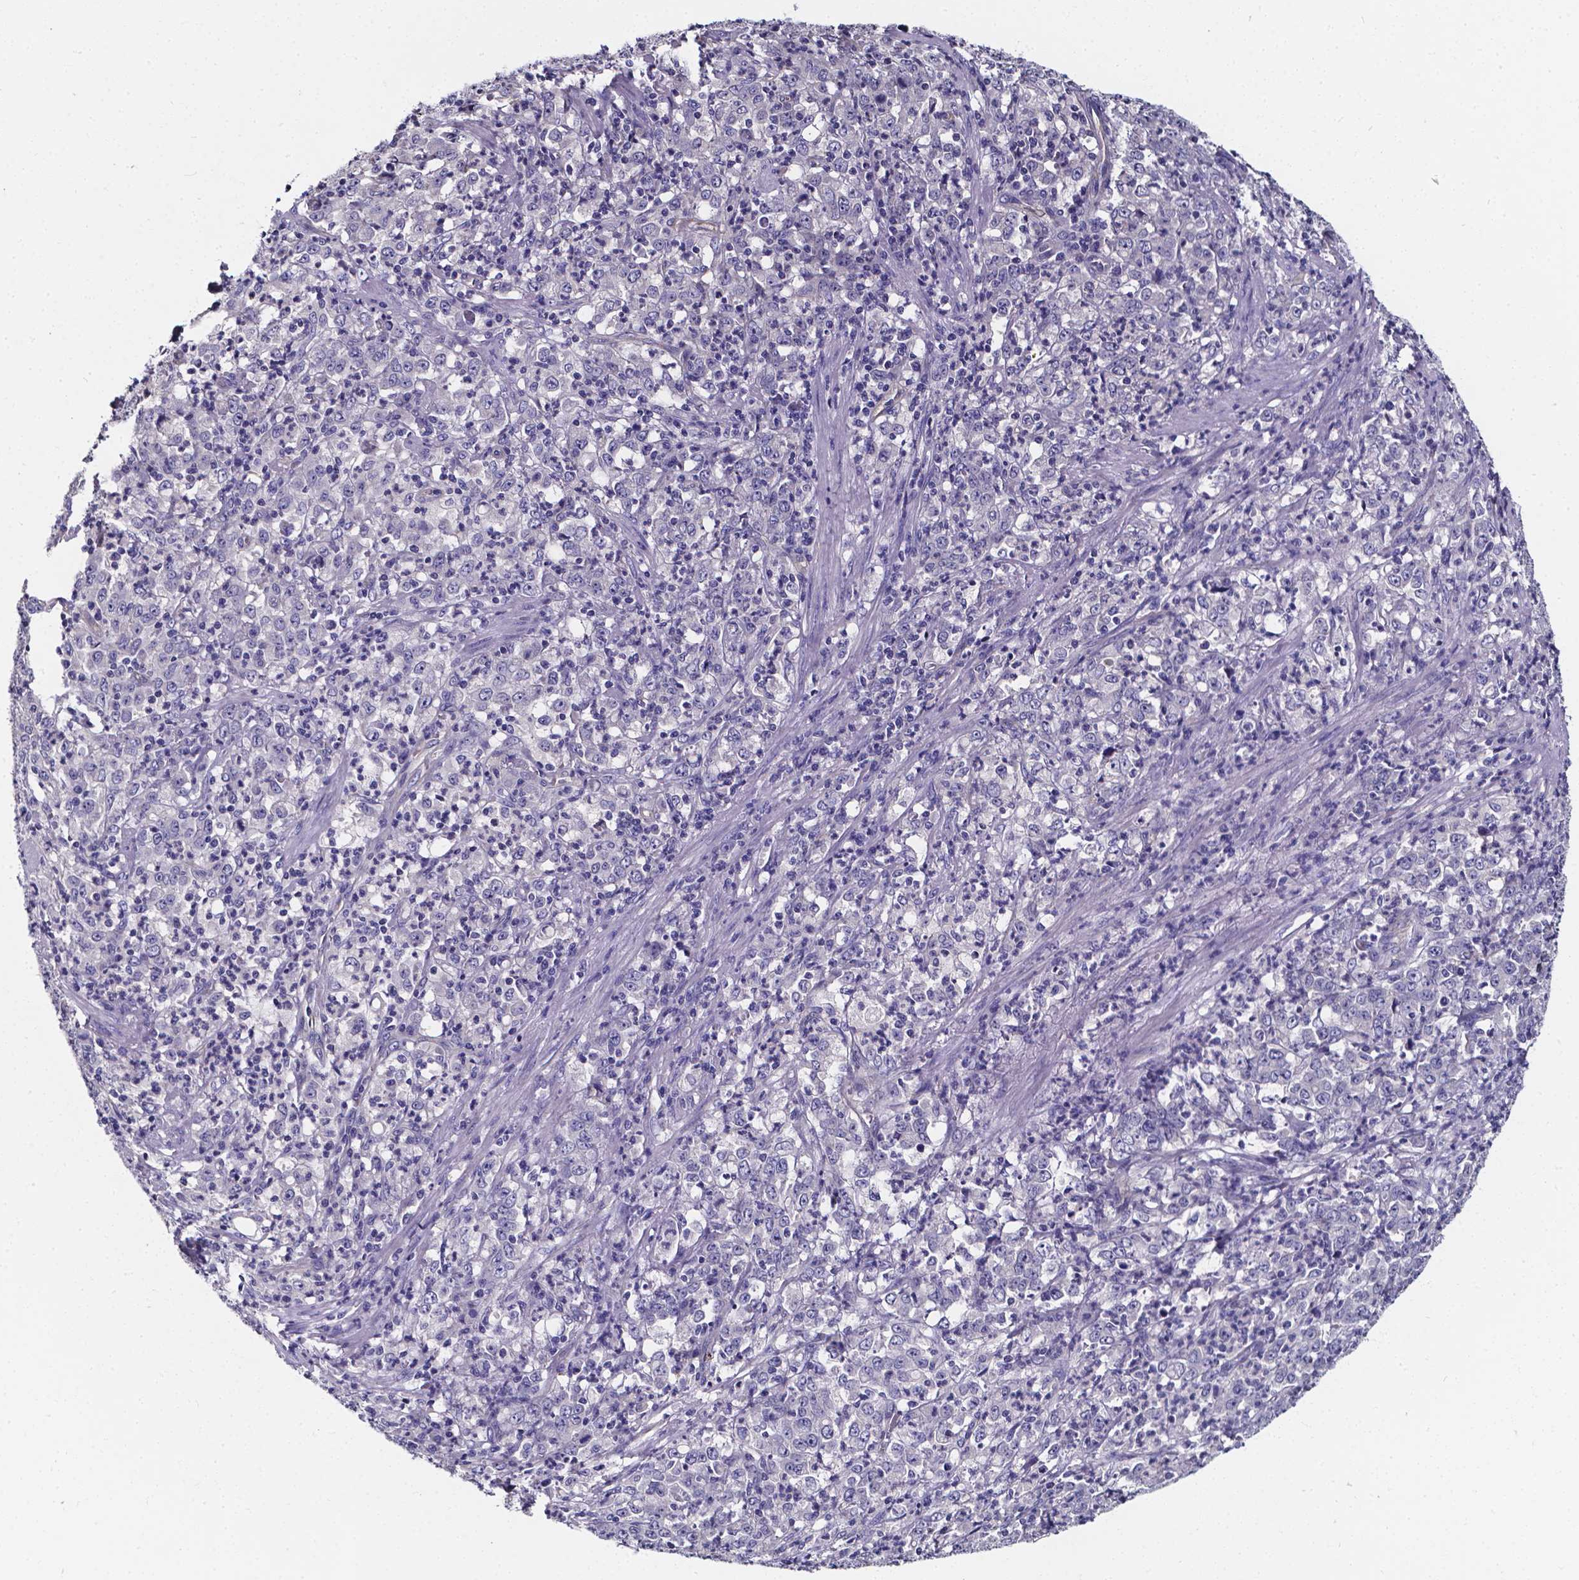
{"staining": {"intensity": "negative", "quantity": "none", "location": "none"}, "tissue": "stomach cancer", "cell_type": "Tumor cells", "image_type": "cancer", "snomed": [{"axis": "morphology", "description": "Adenocarcinoma, NOS"}, {"axis": "topography", "description": "Stomach, lower"}], "caption": "Immunohistochemistry image of stomach cancer stained for a protein (brown), which displays no positivity in tumor cells.", "gene": "CACNG8", "patient": {"sex": "female", "age": 71}}